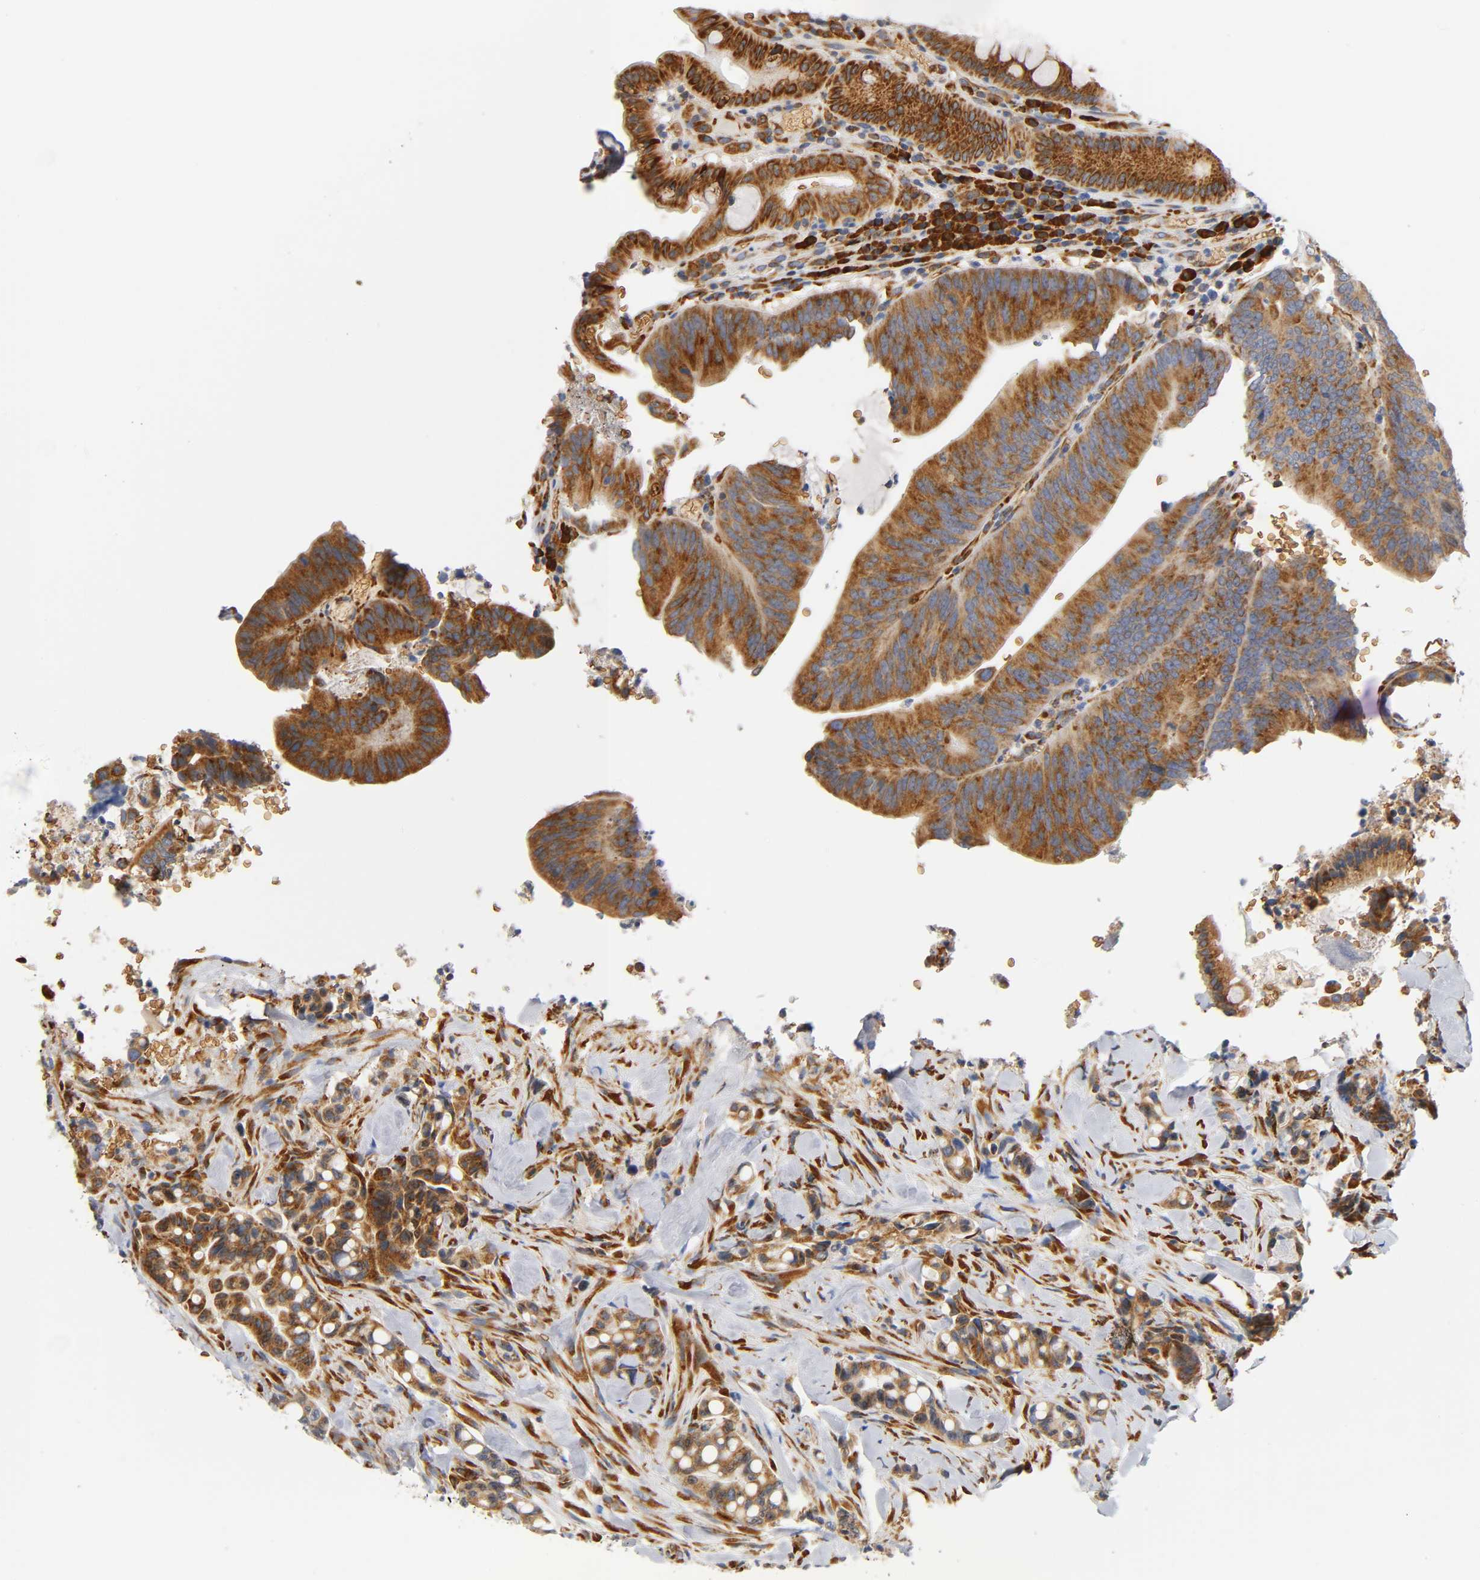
{"staining": {"intensity": "moderate", "quantity": "25%-75%", "location": "cytoplasmic/membranous"}, "tissue": "colorectal cancer", "cell_type": "Tumor cells", "image_type": "cancer", "snomed": [{"axis": "morphology", "description": "Normal tissue, NOS"}, {"axis": "morphology", "description": "Adenocarcinoma, NOS"}, {"axis": "topography", "description": "Colon"}], "caption": "Colorectal cancer (adenocarcinoma) stained for a protein demonstrates moderate cytoplasmic/membranous positivity in tumor cells.", "gene": "UCKL1", "patient": {"sex": "male", "age": 82}}